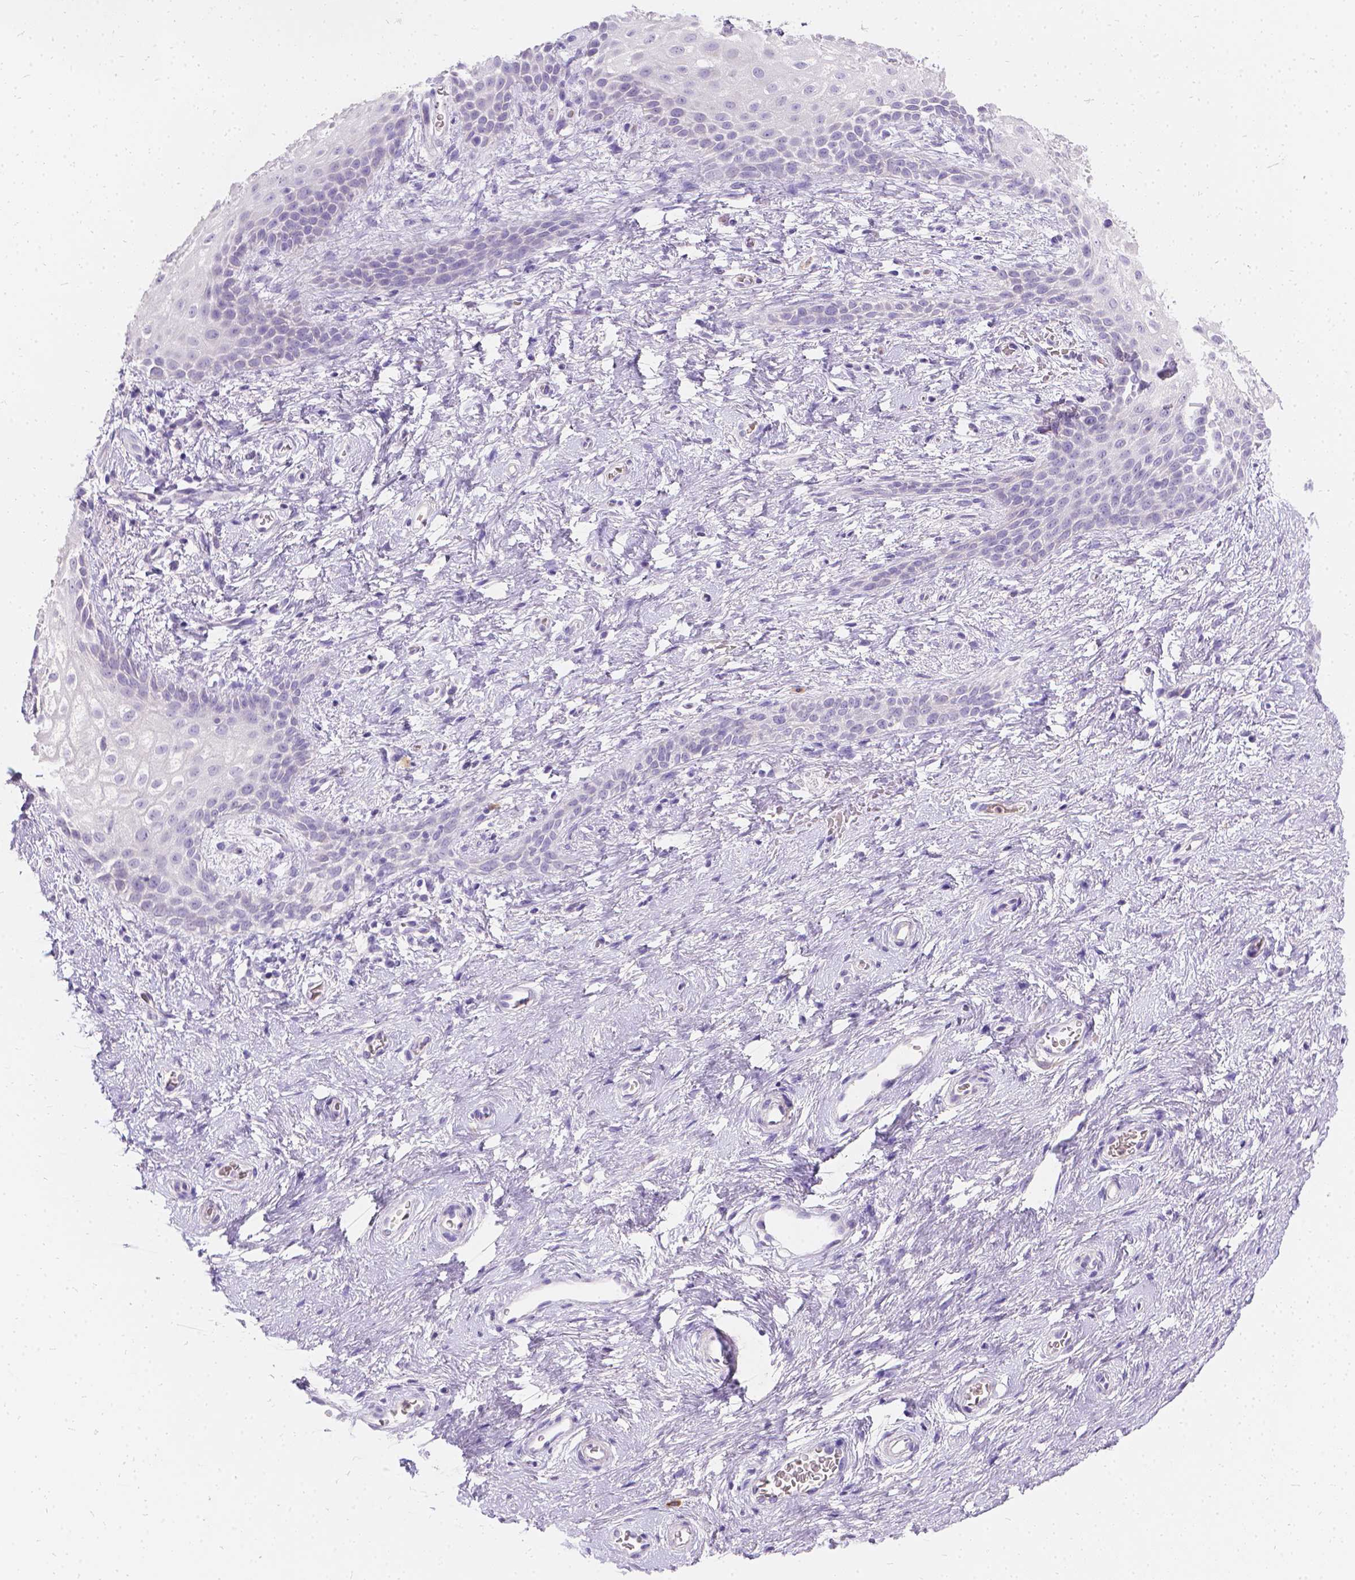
{"staining": {"intensity": "negative", "quantity": "none", "location": "none"}, "tissue": "skin", "cell_type": "Epidermal cells", "image_type": "normal", "snomed": [{"axis": "morphology", "description": "Normal tissue, NOS"}, {"axis": "topography", "description": "Anal"}], "caption": "Skin stained for a protein using IHC demonstrates no staining epidermal cells.", "gene": "GNRHR", "patient": {"sex": "female", "age": 46}}